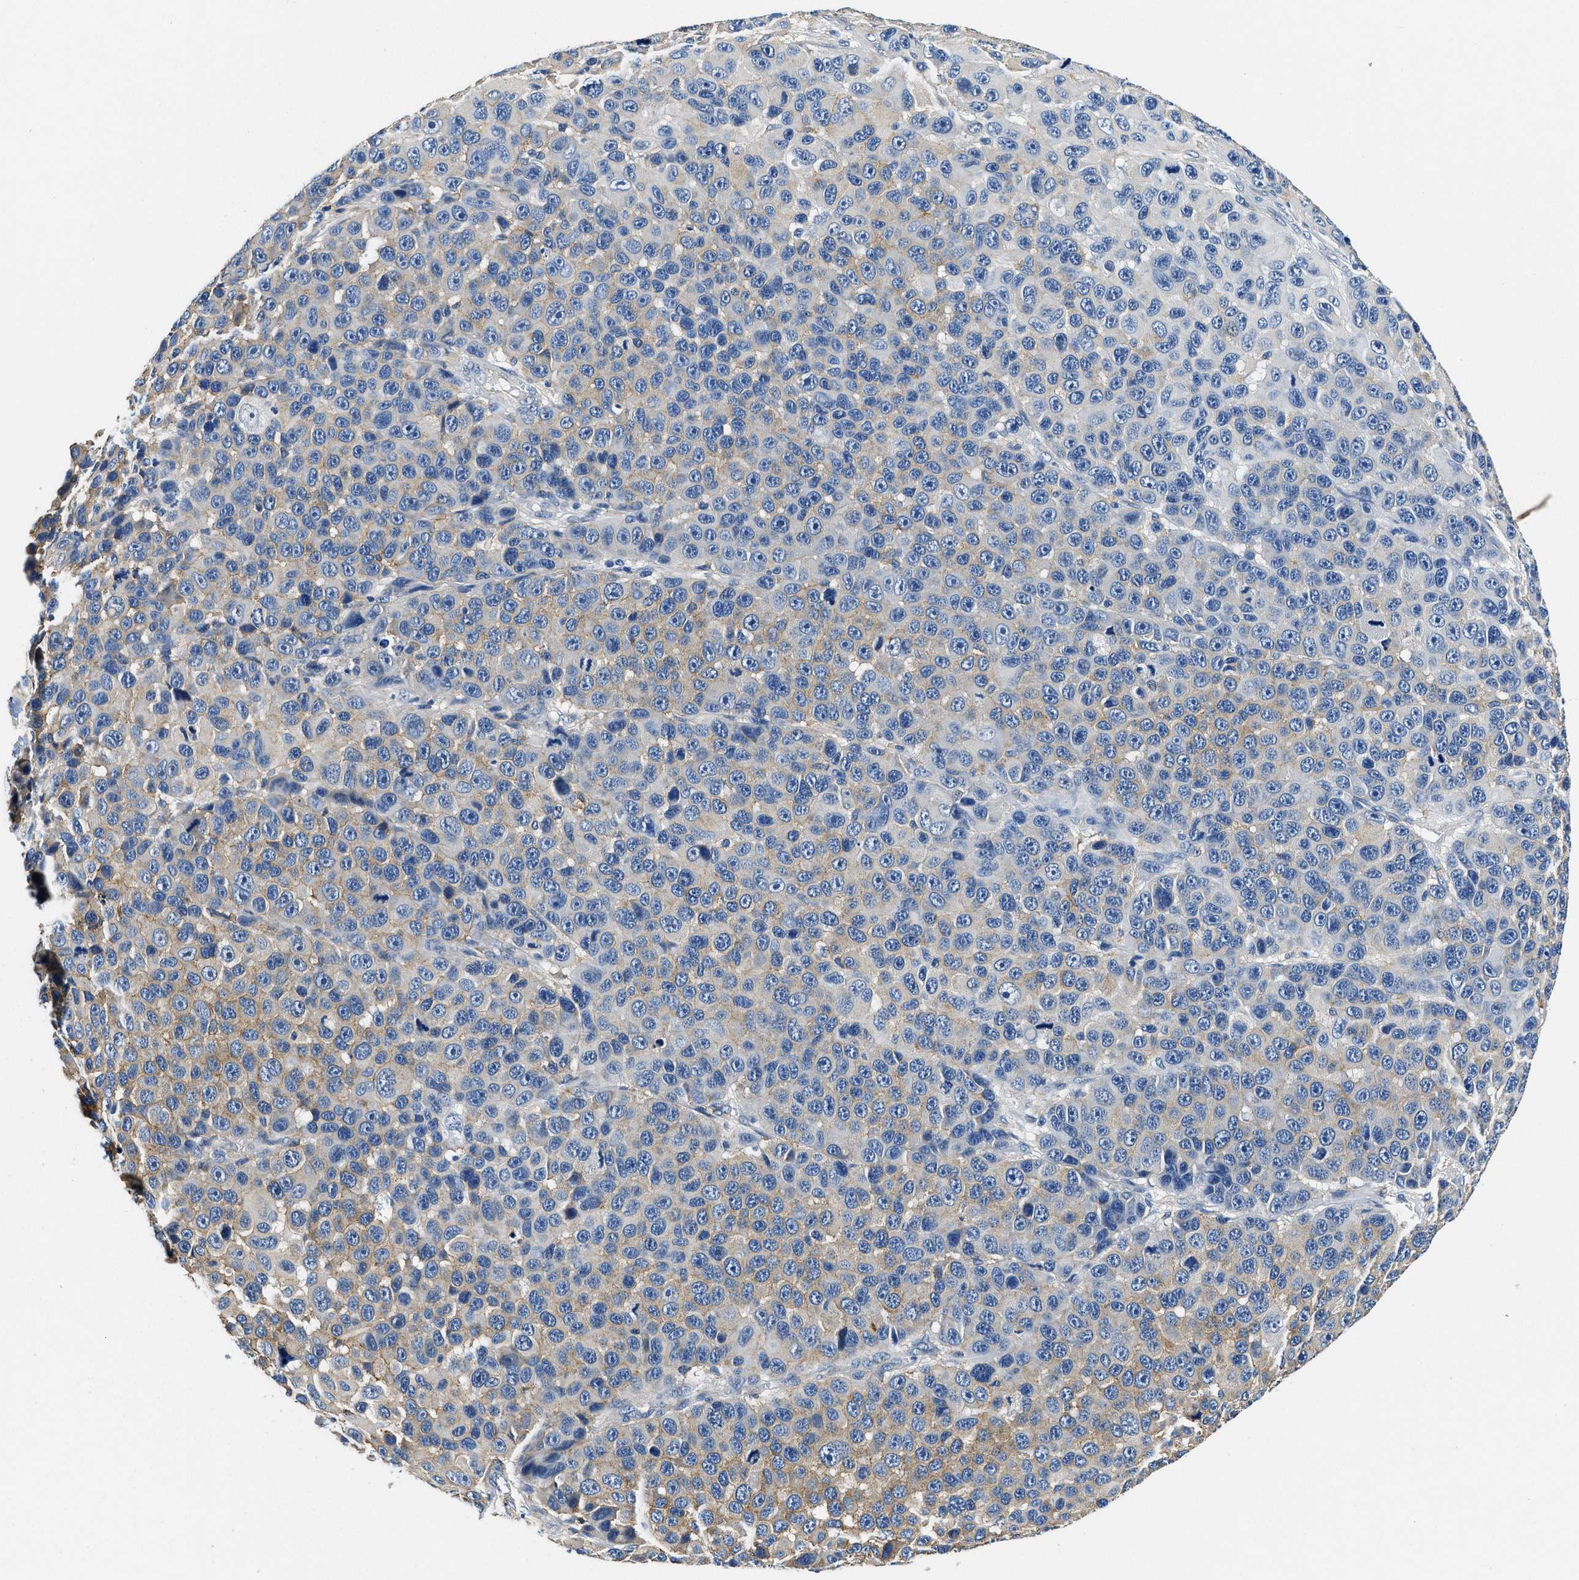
{"staining": {"intensity": "weak", "quantity": "<25%", "location": "cytoplasmic/membranous"}, "tissue": "melanoma", "cell_type": "Tumor cells", "image_type": "cancer", "snomed": [{"axis": "morphology", "description": "Malignant melanoma, NOS"}, {"axis": "topography", "description": "Skin"}], "caption": "Immunohistochemistry (IHC) photomicrograph of human malignant melanoma stained for a protein (brown), which reveals no positivity in tumor cells.", "gene": "ZFAND3", "patient": {"sex": "male", "age": 53}}